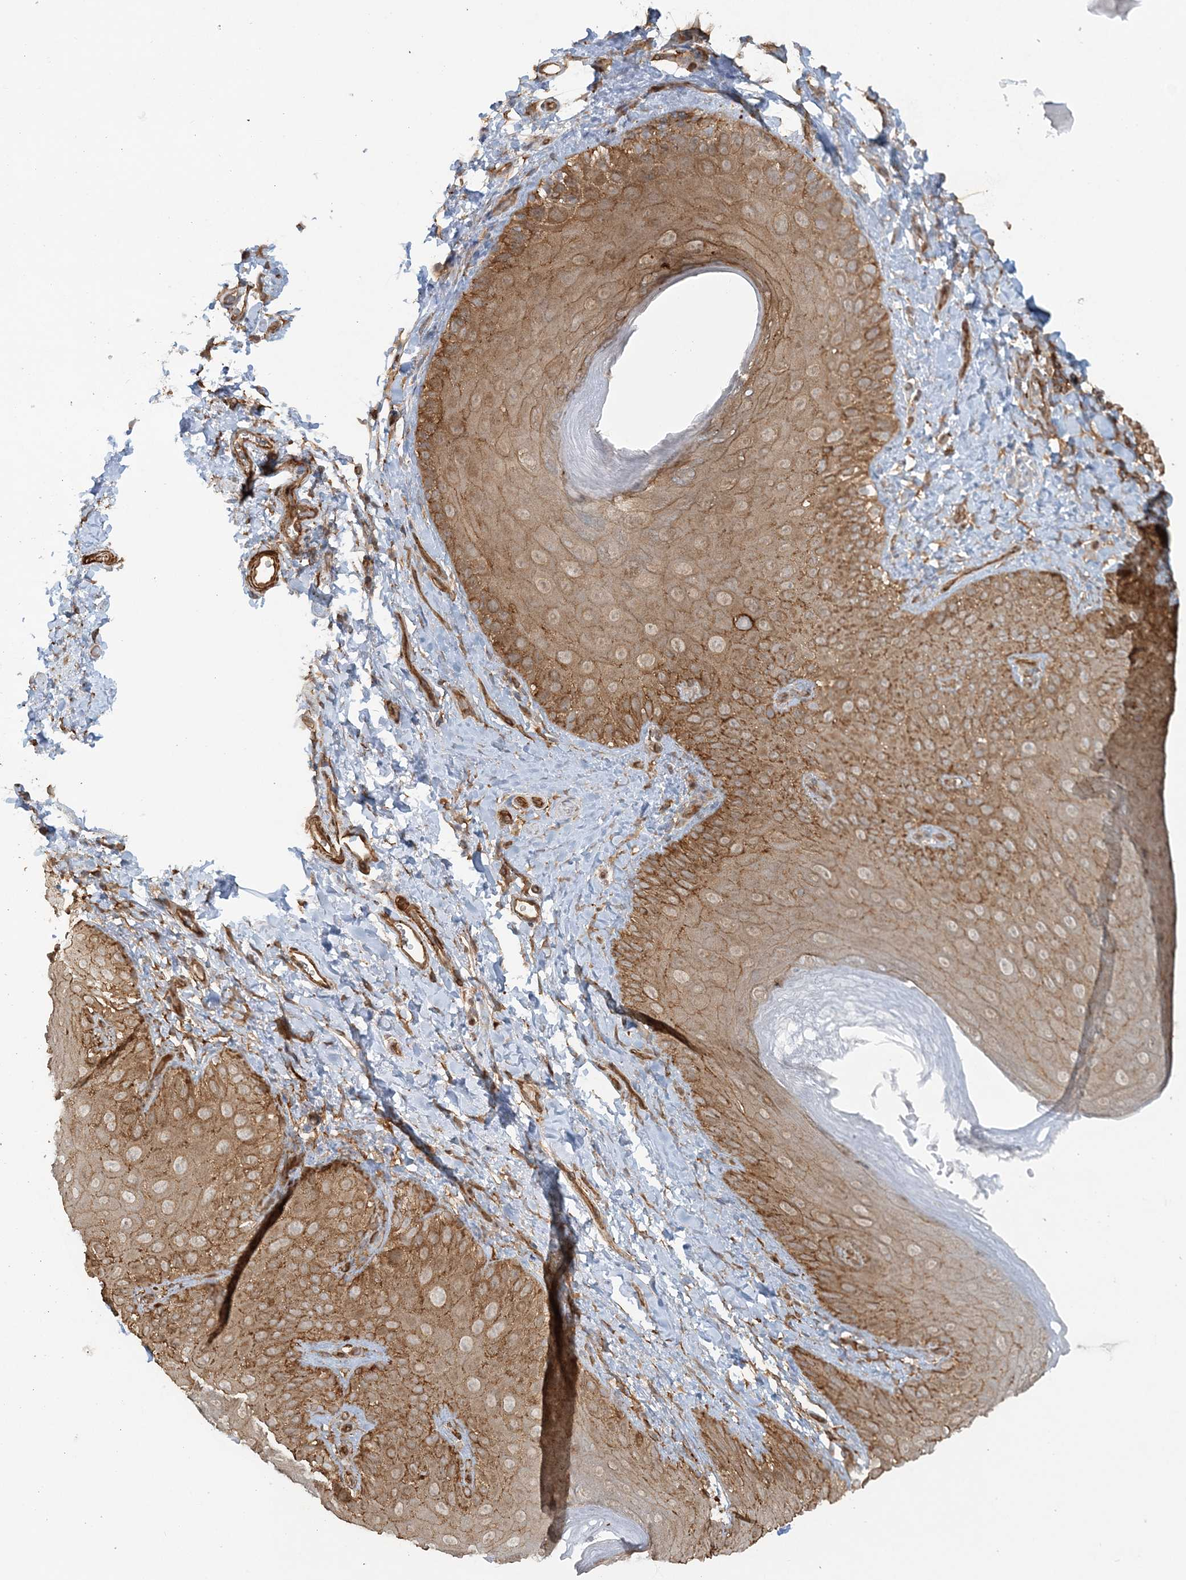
{"staining": {"intensity": "moderate", "quantity": ">75%", "location": "cytoplasmic/membranous,nuclear"}, "tissue": "skin", "cell_type": "Epidermal cells", "image_type": "normal", "snomed": [{"axis": "morphology", "description": "Normal tissue, NOS"}, {"axis": "topography", "description": "Anal"}], "caption": "Skin stained with DAB IHC reveals medium levels of moderate cytoplasmic/membranous,nuclear positivity in about >75% of epidermal cells. (Brightfield microscopy of DAB IHC at high magnification).", "gene": "DSTN", "patient": {"sex": "male", "age": 44}}